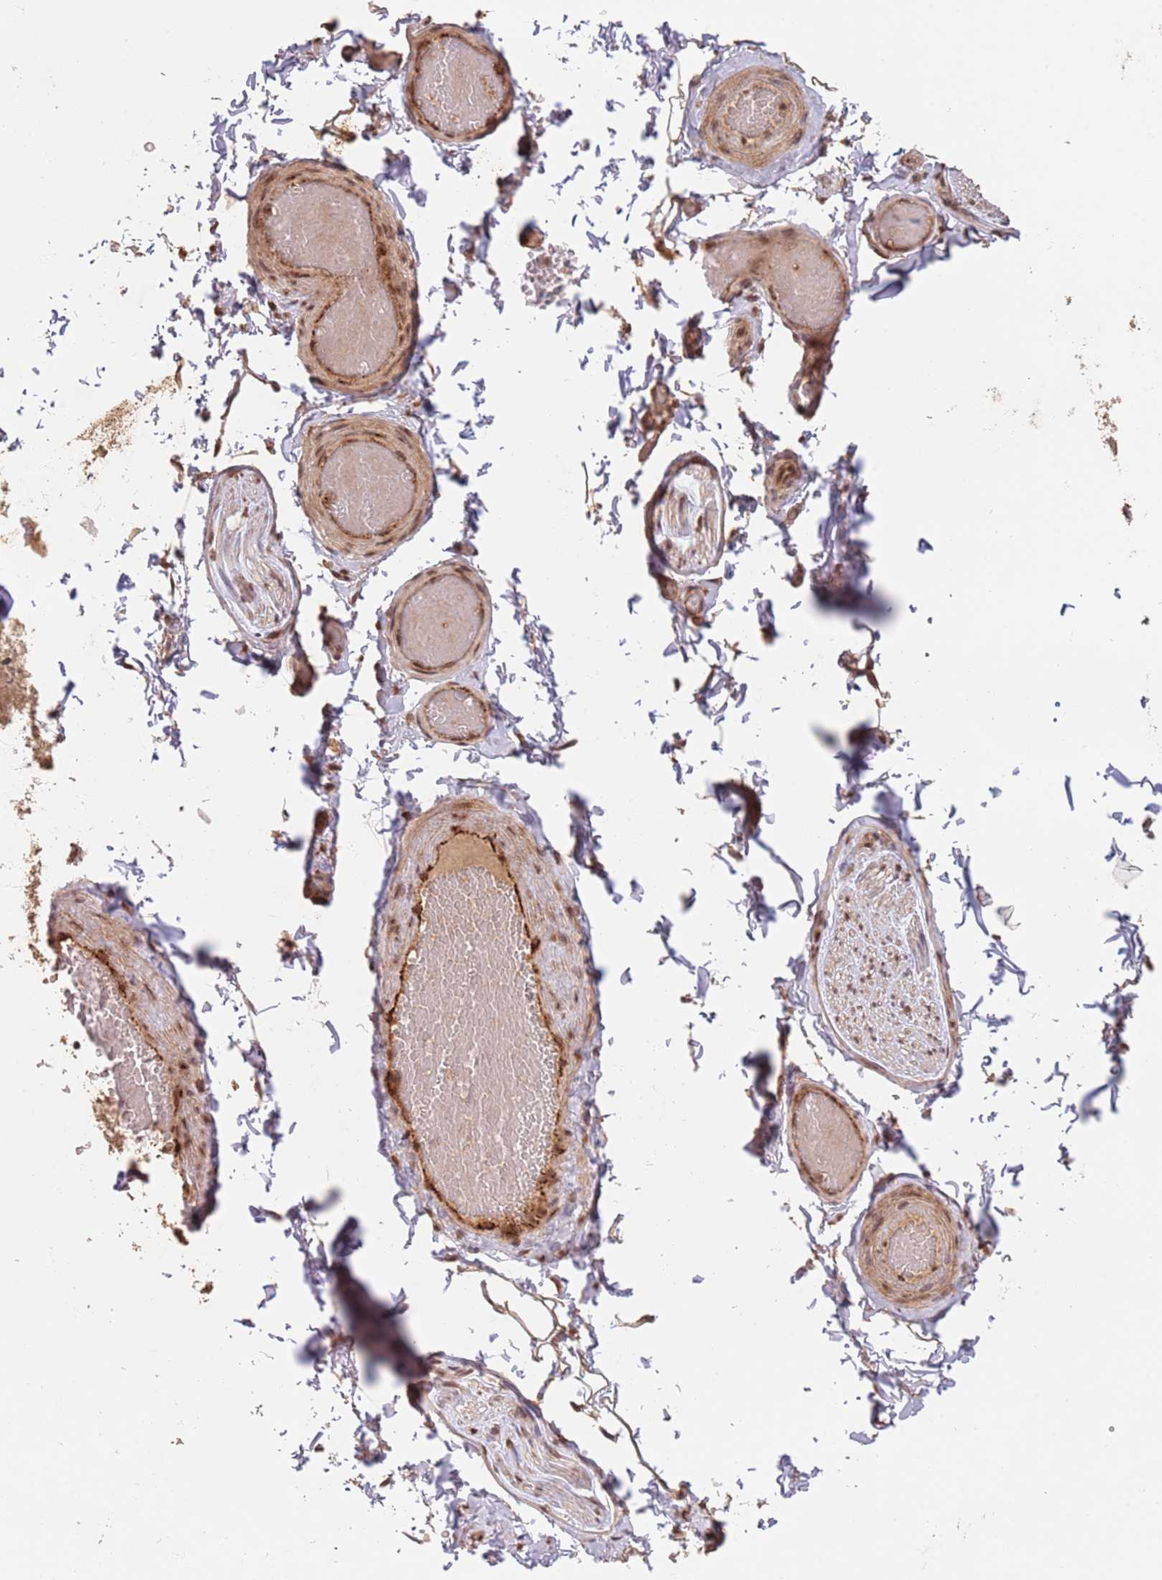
{"staining": {"intensity": "negative", "quantity": "none", "location": "none"}, "tissue": "adipose tissue", "cell_type": "Adipocytes", "image_type": "normal", "snomed": [{"axis": "morphology", "description": "Normal tissue, NOS"}, {"axis": "topography", "description": "Soft tissue"}, {"axis": "topography", "description": "Vascular tissue"}, {"axis": "topography", "description": "Peripheral nerve tissue"}], "caption": "Immunohistochemistry (IHC) photomicrograph of normal adipose tissue stained for a protein (brown), which displays no positivity in adipocytes.", "gene": "RFXANK", "patient": {"sex": "male", "age": 32}}